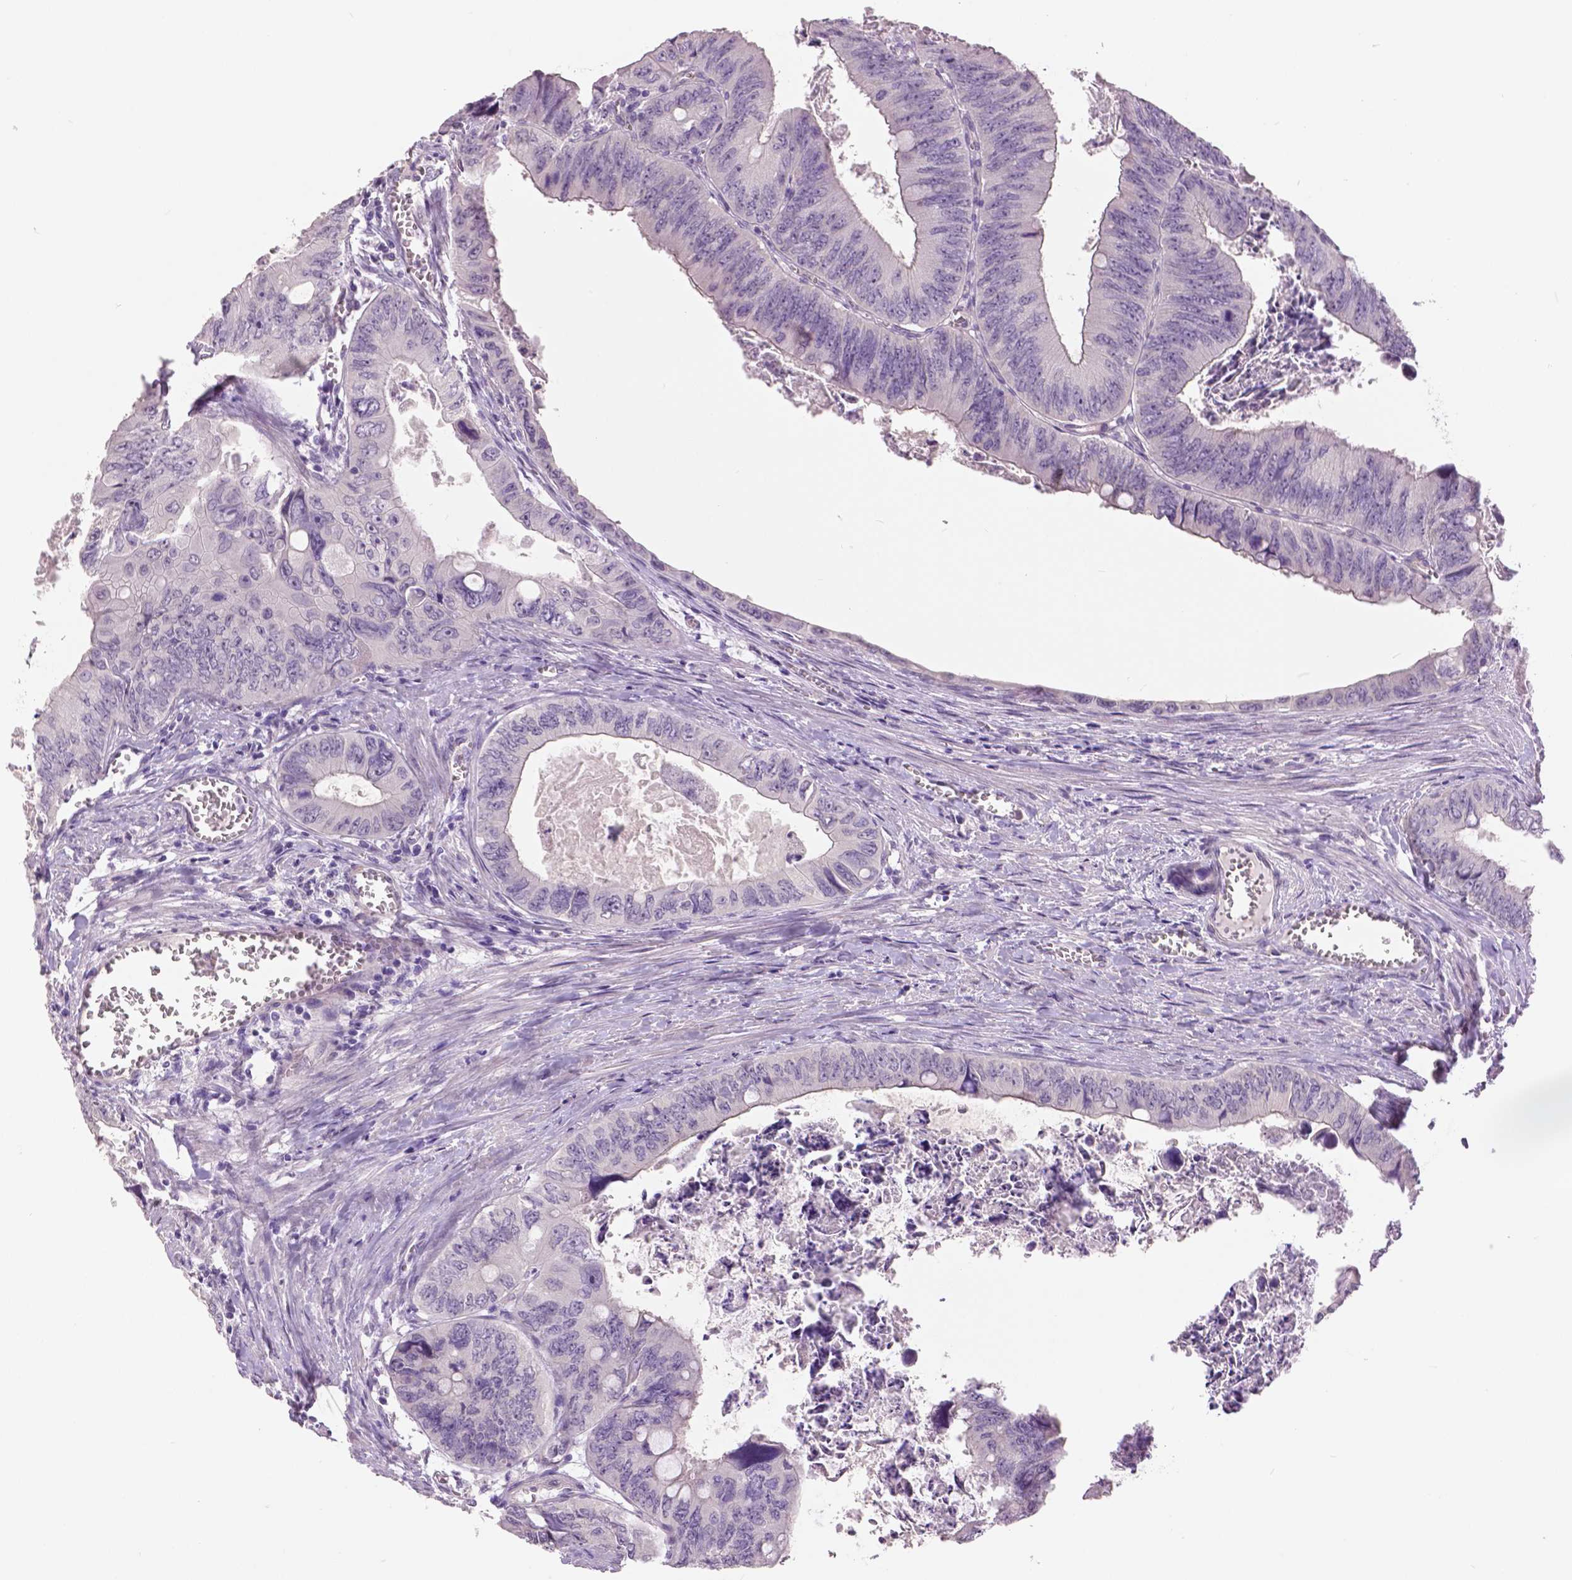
{"staining": {"intensity": "negative", "quantity": "none", "location": "none"}, "tissue": "colorectal cancer", "cell_type": "Tumor cells", "image_type": "cancer", "snomed": [{"axis": "morphology", "description": "Adenocarcinoma, NOS"}, {"axis": "topography", "description": "Colon"}], "caption": "Human colorectal adenocarcinoma stained for a protein using immunohistochemistry (IHC) displays no staining in tumor cells.", "gene": "GRIN2A", "patient": {"sex": "female", "age": 84}}